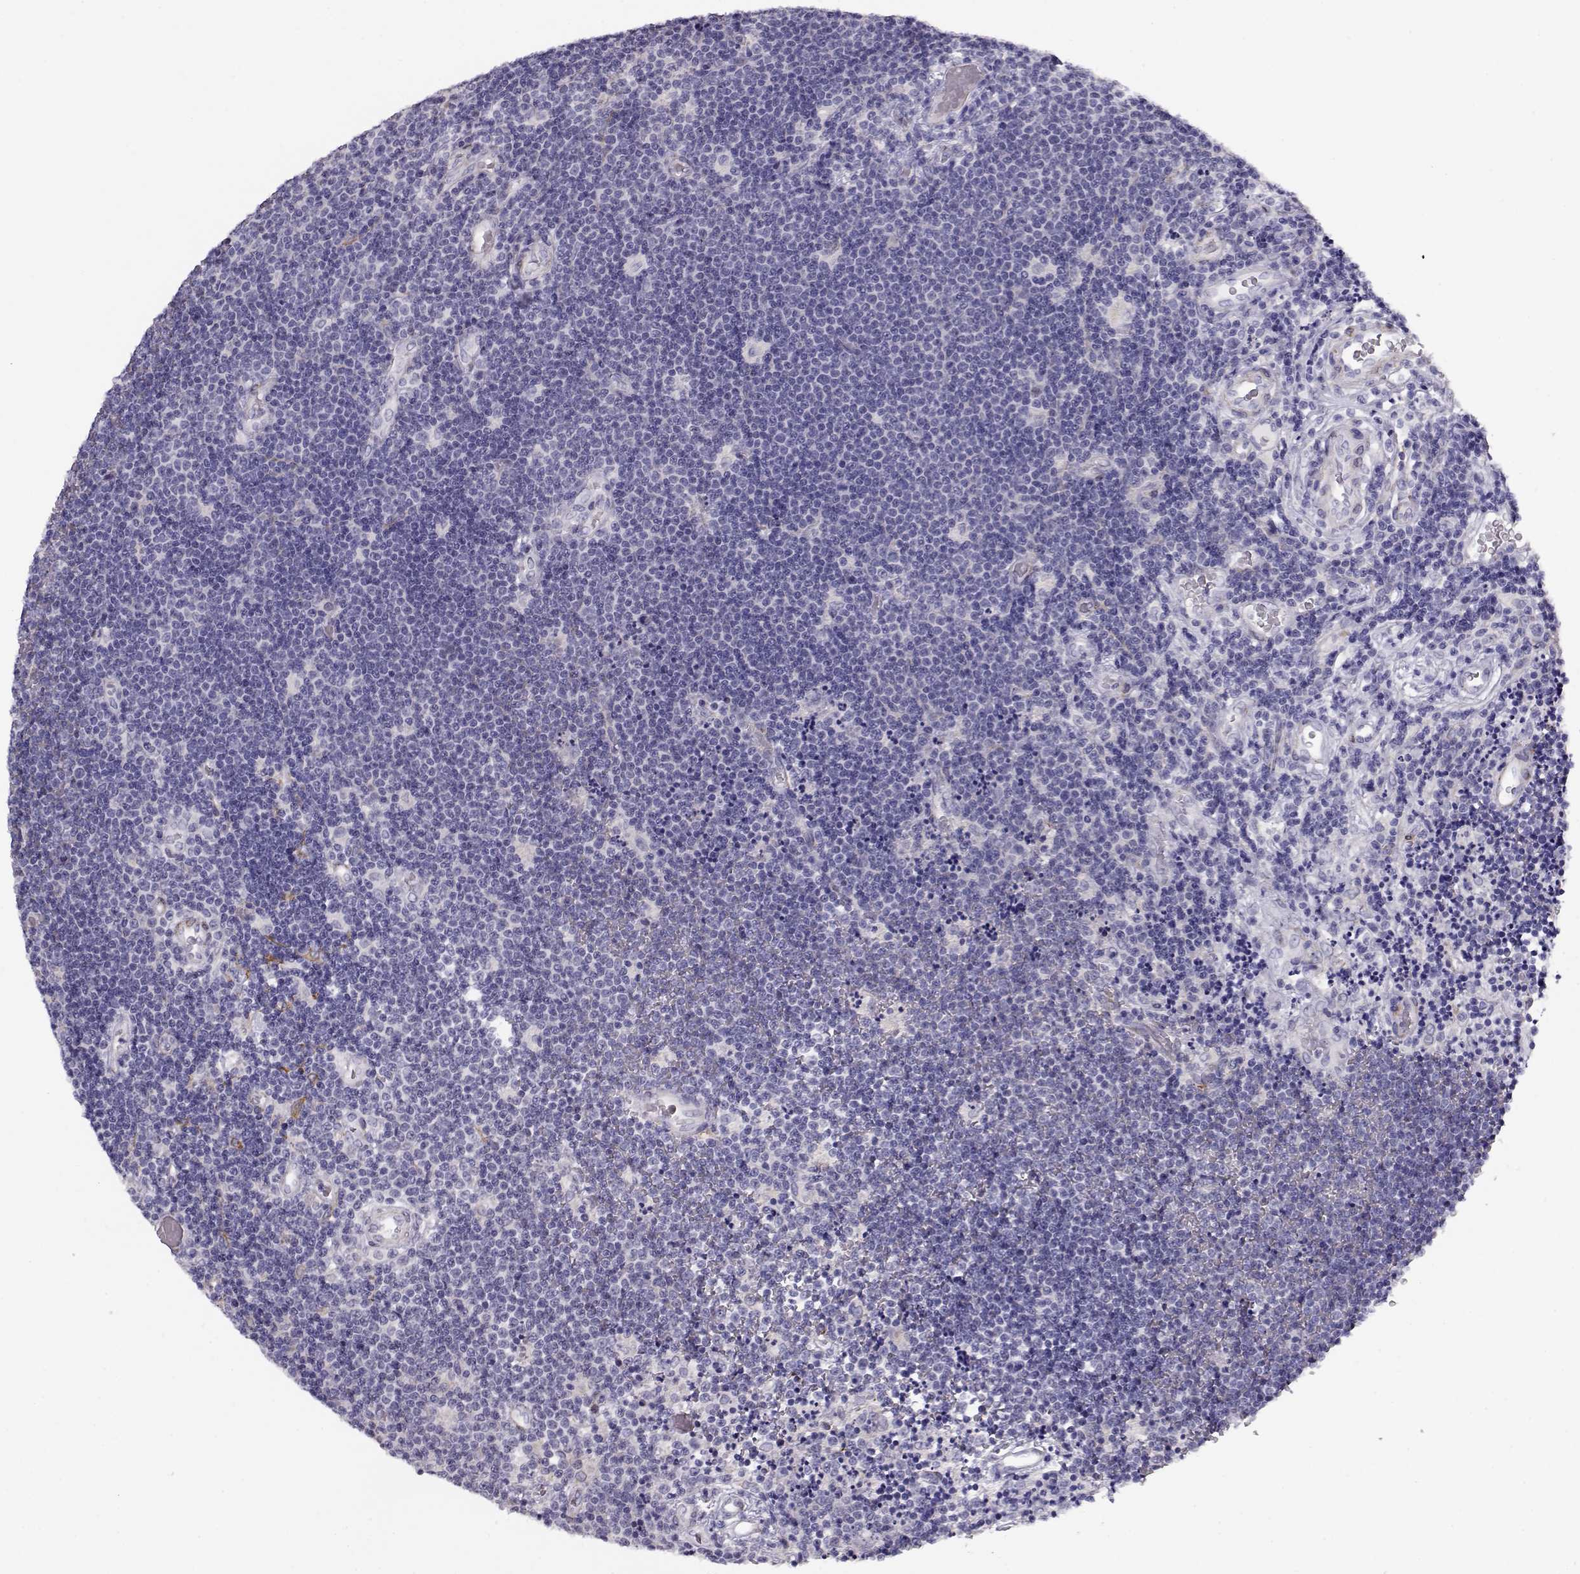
{"staining": {"intensity": "negative", "quantity": "none", "location": "none"}, "tissue": "lymphoma", "cell_type": "Tumor cells", "image_type": "cancer", "snomed": [{"axis": "morphology", "description": "Malignant lymphoma, non-Hodgkin's type, Low grade"}, {"axis": "topography", "description": "Brain"}], "caption": "This photomicrograph is of lymphoma stained with immunohistochemistry to label a protein in brown with the nuclei are counter-stained blue. There is no positivity in tumor cells.", "gene": "RBM44", "patient": {"sex": "female", "age": 66}}